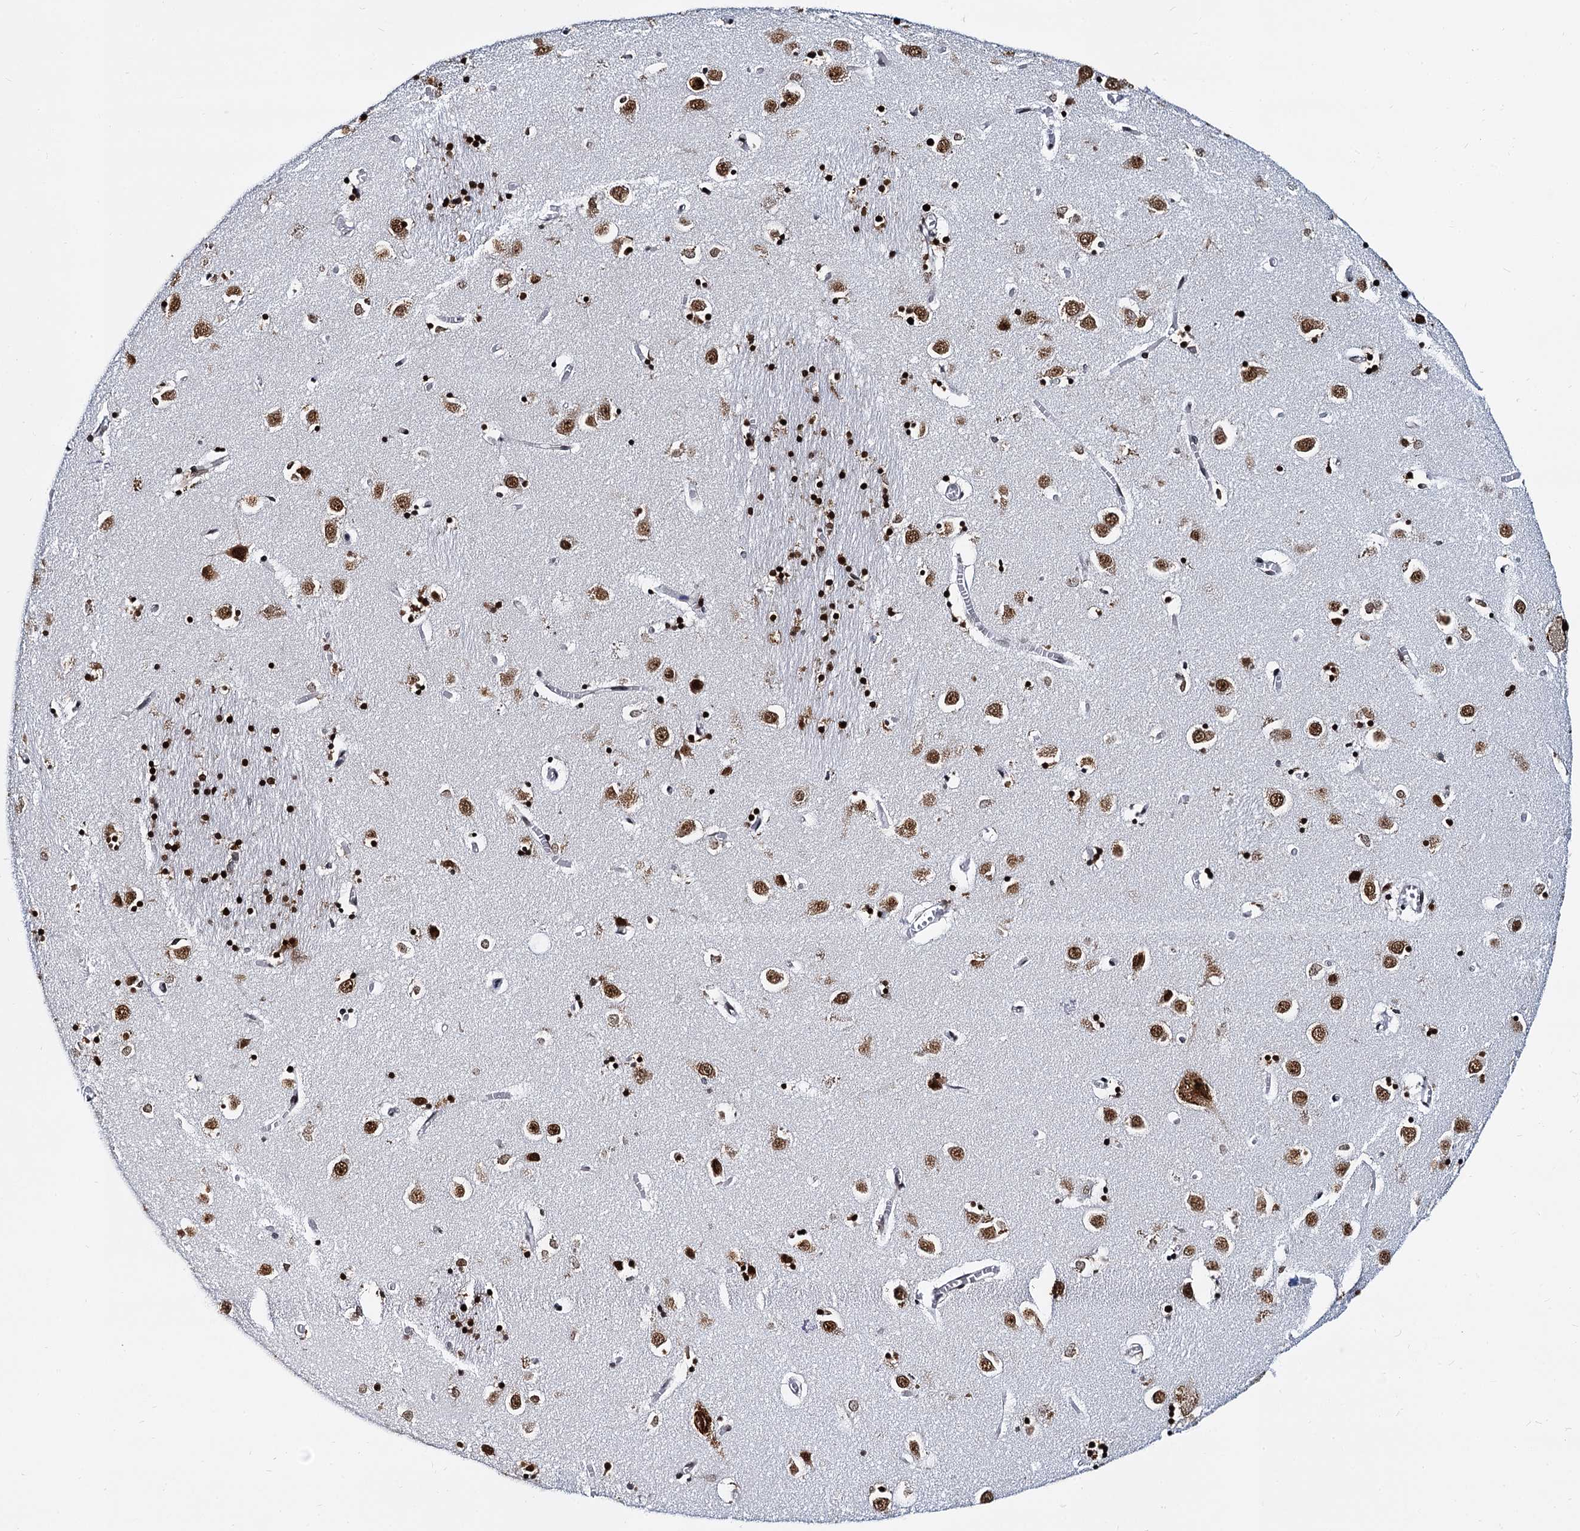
{"staining": {"intensity": "strong", "quantity": ">75%", "location": "nuclear"}, "tissue": "caudate", "cell_type": "Glial cells", "image_type": "normal", "snomed": [{"axis": "morphology", "description": "Normal tissue, NOS"}, {"axis": "topography", "description": "Lateral ventricle wall"}], "caption": "Glial cells reveal strong nuclear expression in about >75% of cells in unremarkable caudate. (brown staining indicates protein expression, while blue staining denotes nuclei).", "gene": "CMAS", "patient": {"sex": "male", "age": 70}}